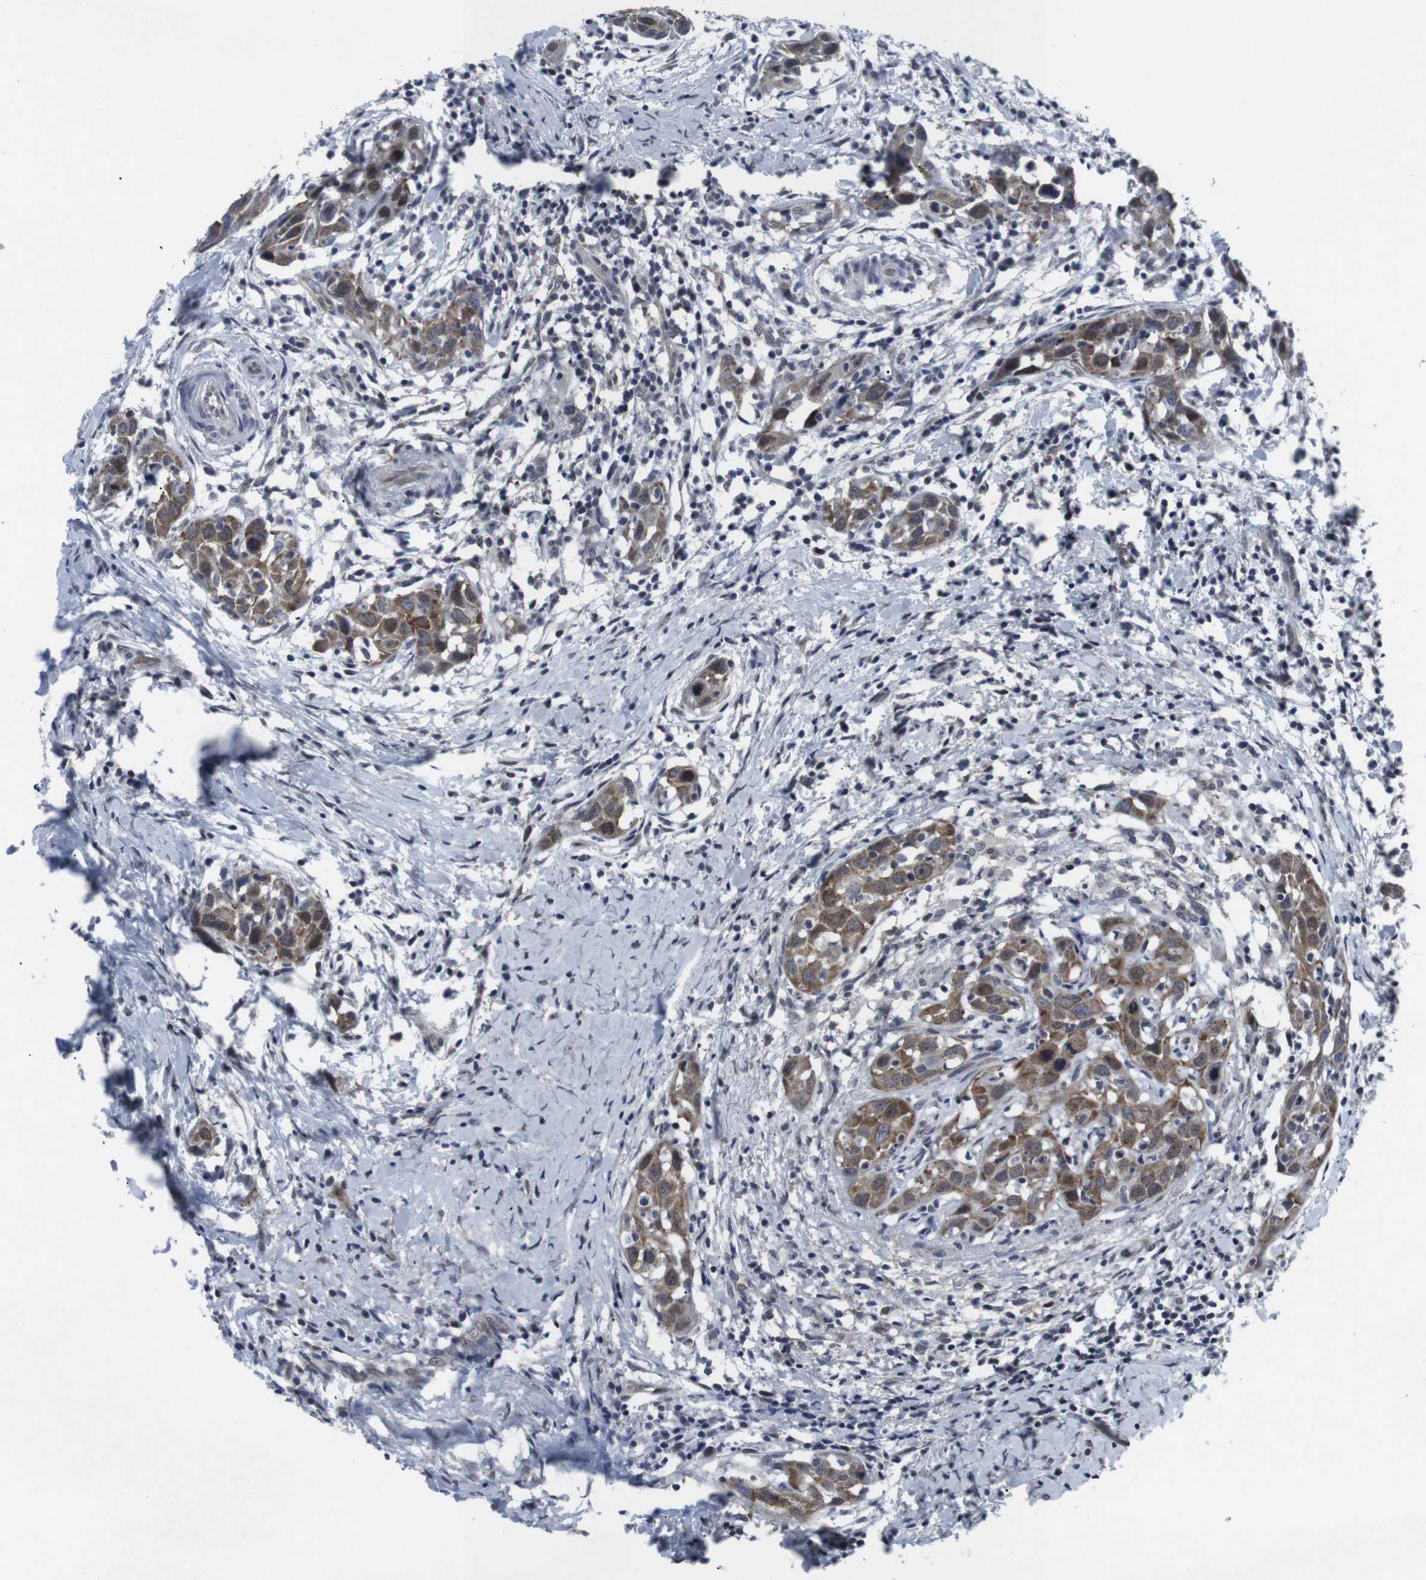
{"staining": {"intensity": "moderate", "quantity": ">75%", "location": "cytoplasmic/membranous,nuclear"}, "tissue": "head and neck cancer", "cell_type": "Tumor cells", "image_type": "cancer", "snomed": [{"axis": "morphology", "description": "Squamous cell carcinoma, NOS"}, {"axis": "topography", "description": "Oral tissue"}, {"axis": "topography", "description": "Head-Neck"}], "caption": "This micrograph exhibits squamous cell carcinoma (head and neck) stained with immunohistochemistry (IHC) to label a protein in brown. The cytoplasmic/membranous and nuclear of tumor cells show moderate positivity for the protein. Nuclei are counter-stained blue.", "gene": "GEMIN2", "patient": {"sex": "female", "age": 50}}